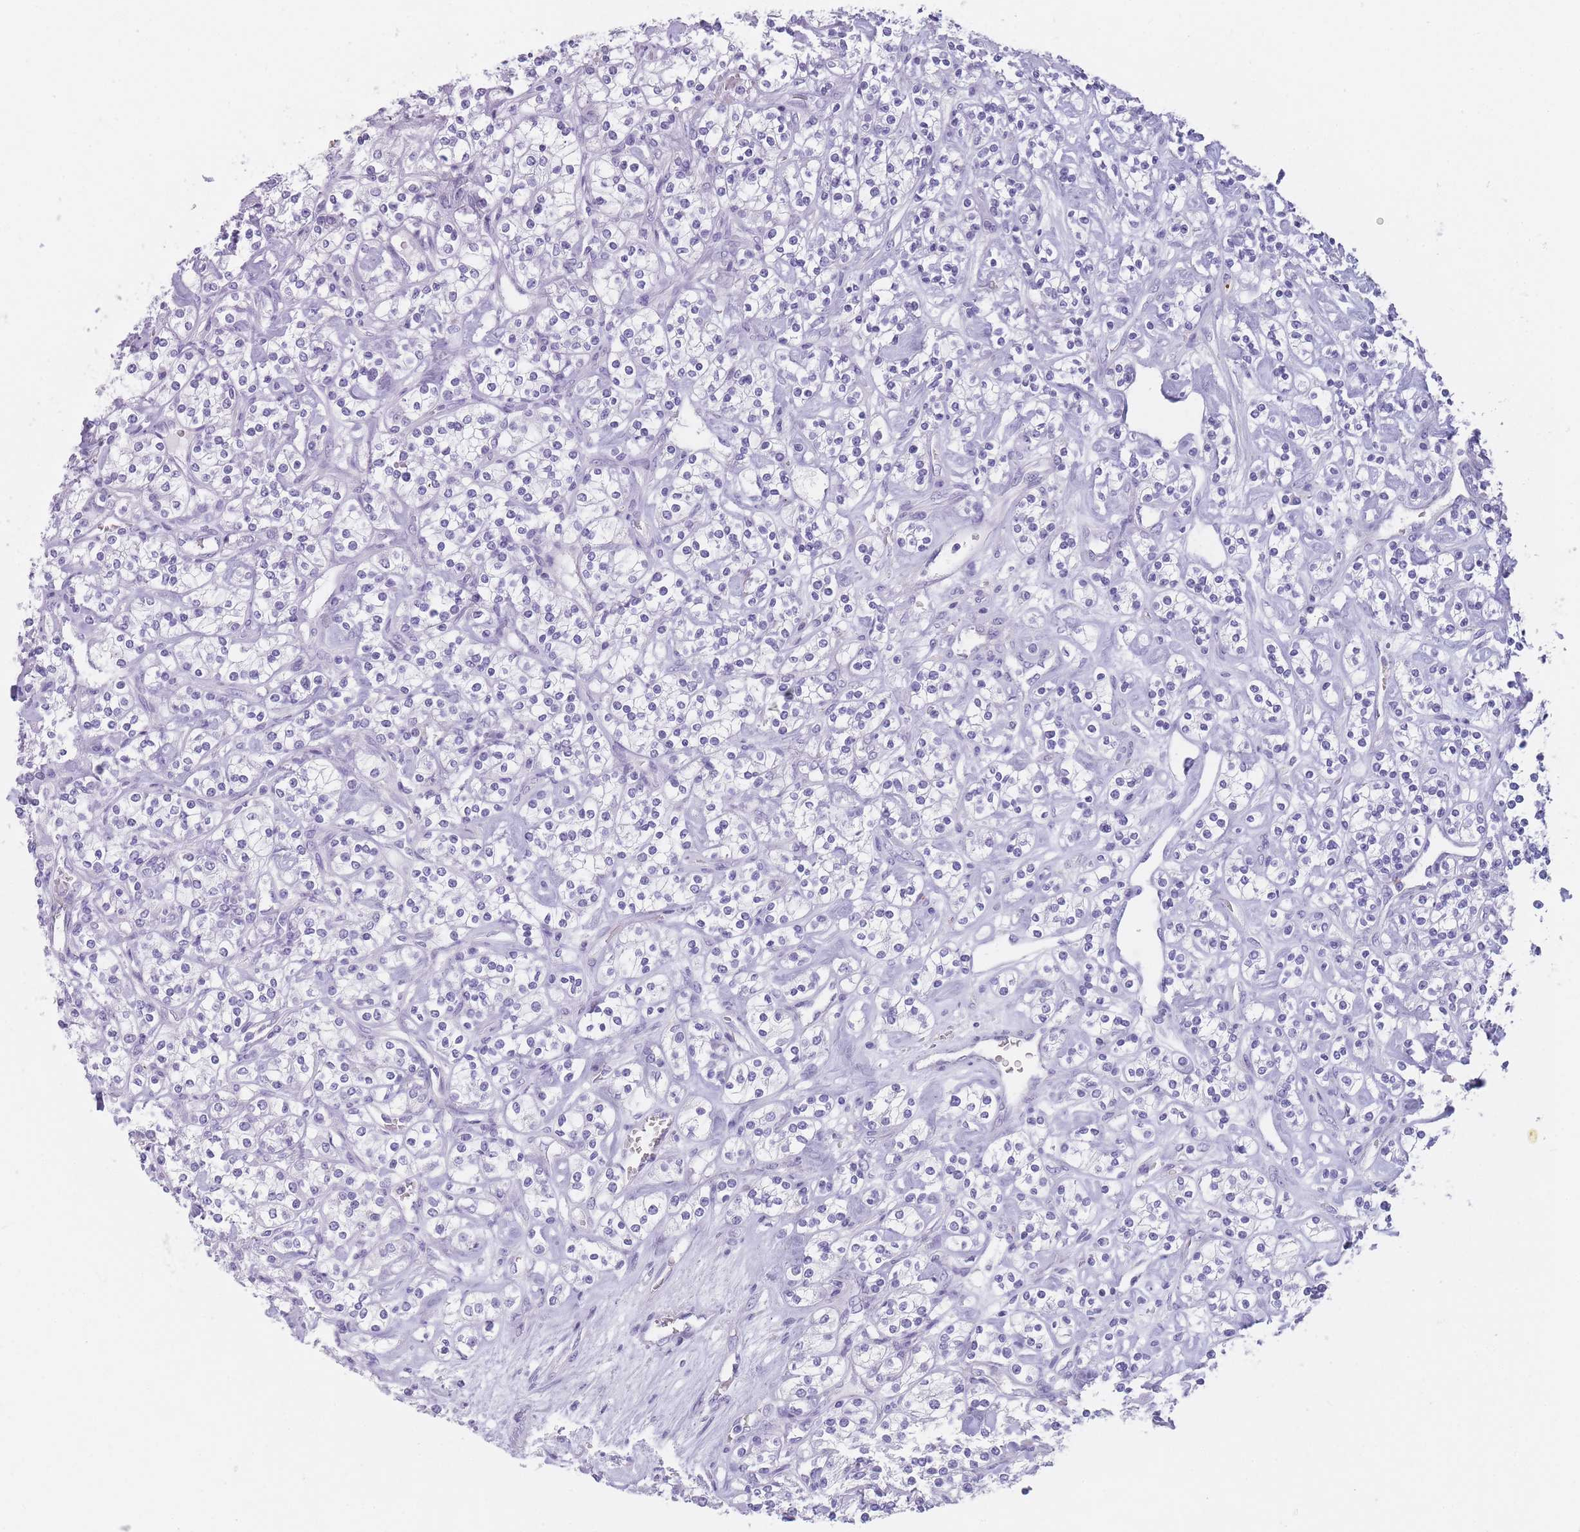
{"staining": {"intensity": "negative", "quantity": "none", "location": "none"}, "tissue": "renal cancer", "cell_type": "Tumor cells", "image_type": "cancer", "snomed": [{"axis": "morphology", "description": "Adenocarcinoma, NOS"}, {"axis": "topography", "description": "Kidney"}], "caption": "An immunohistochemistry (IHC) histopathology image of renal cancer (adenocarcinoma) is shown. There is no staining in tumor cells of renal cancer (adenocarcinoma).", "gene": "CR1L", "patient": {"sex": "male", "age": 77}}